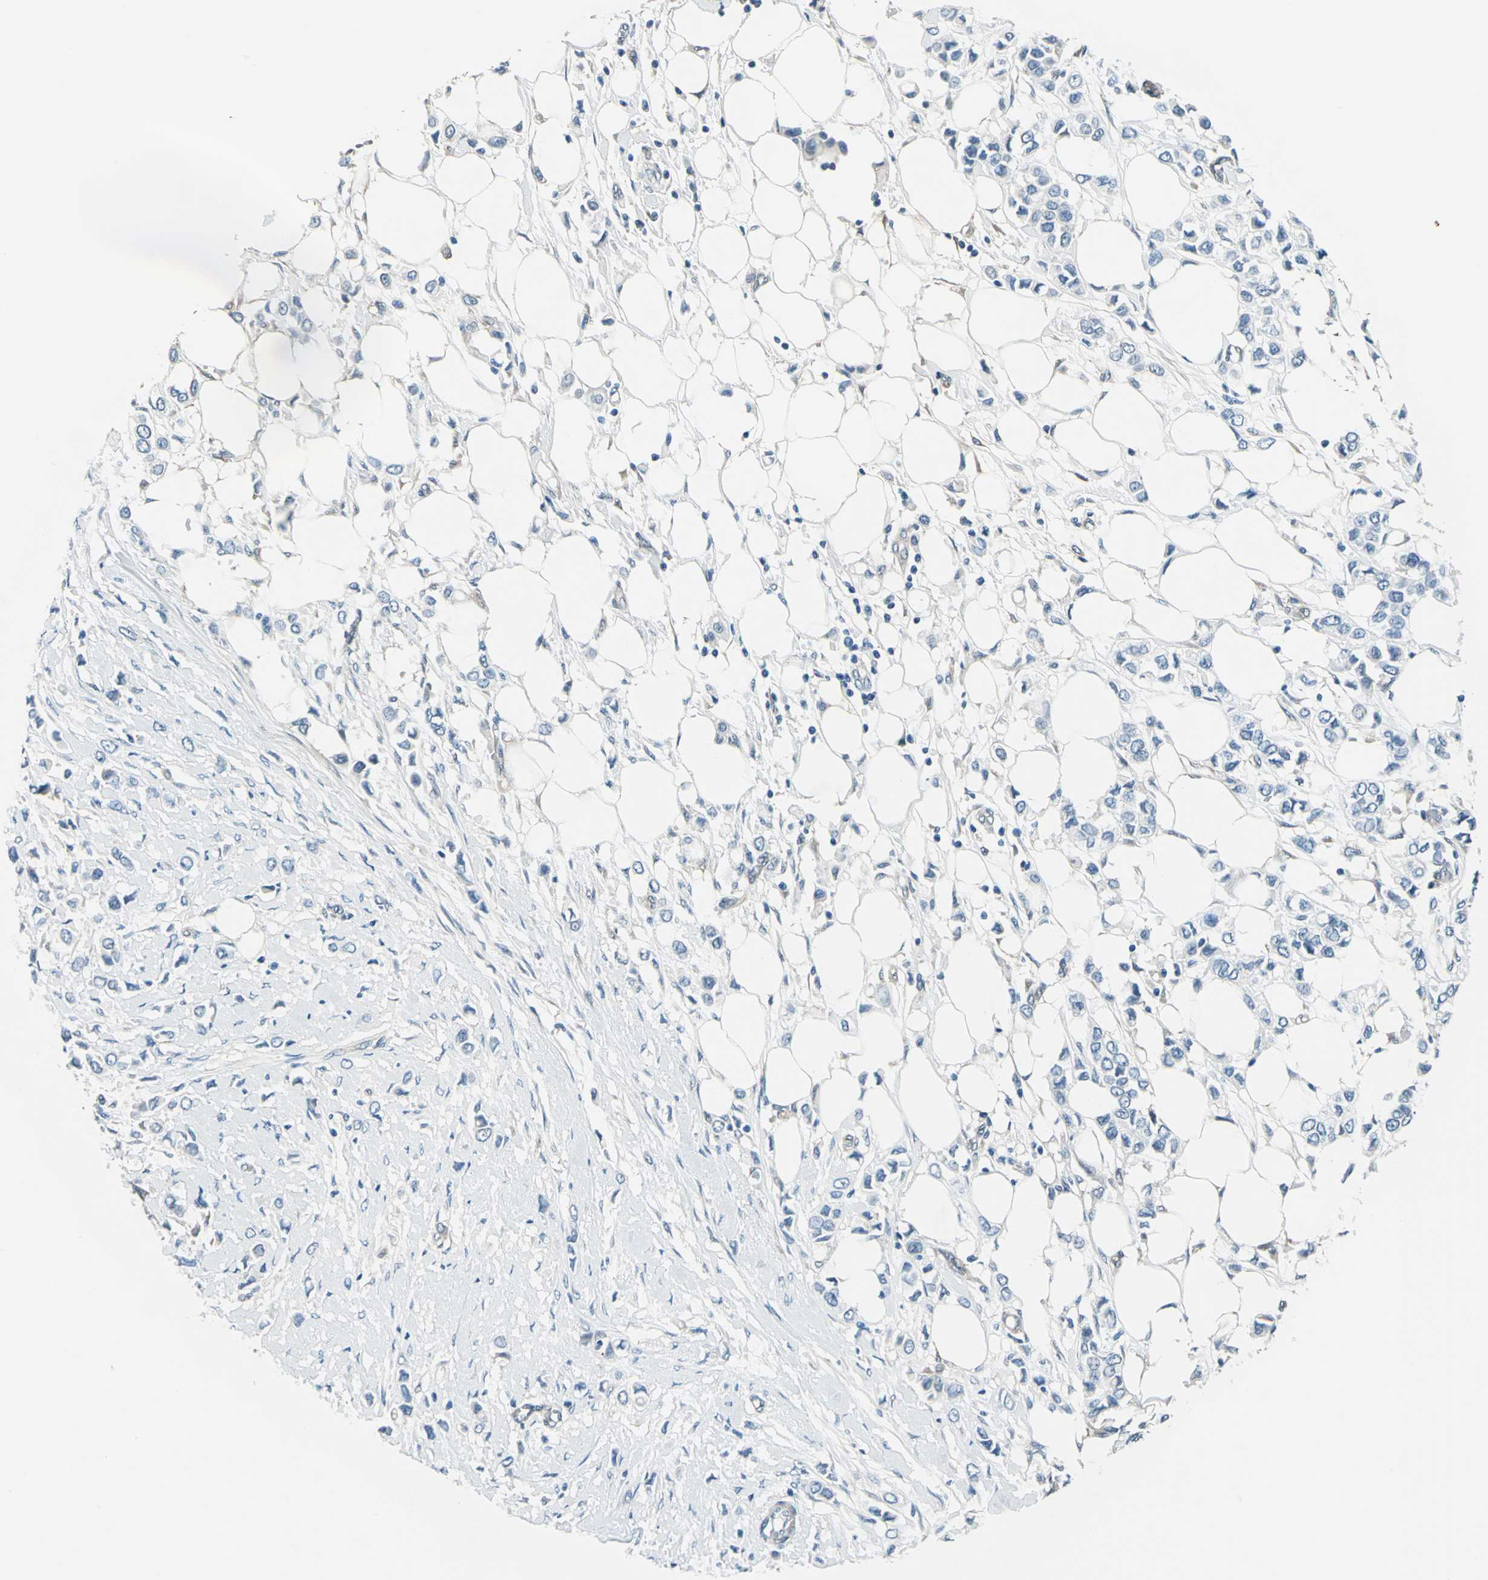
{"staining": {"intensity": "negative", "quantity": "none", "location": "none"}, "tissue": "breast cancer", "cell_type": "Tumor cells", "image_type": "cancer", "snomed": [{"axis": "morphology", "description": "Lobular carcinoma"}, {"axis": "topography", "description": "Breast"}], "caption": "Tumor cells are negative for brown protein staining in breast cancer (lobular carcinoma).", "gene": "CDC42EP1", "patient": {"sex": "female", "age": 51}}